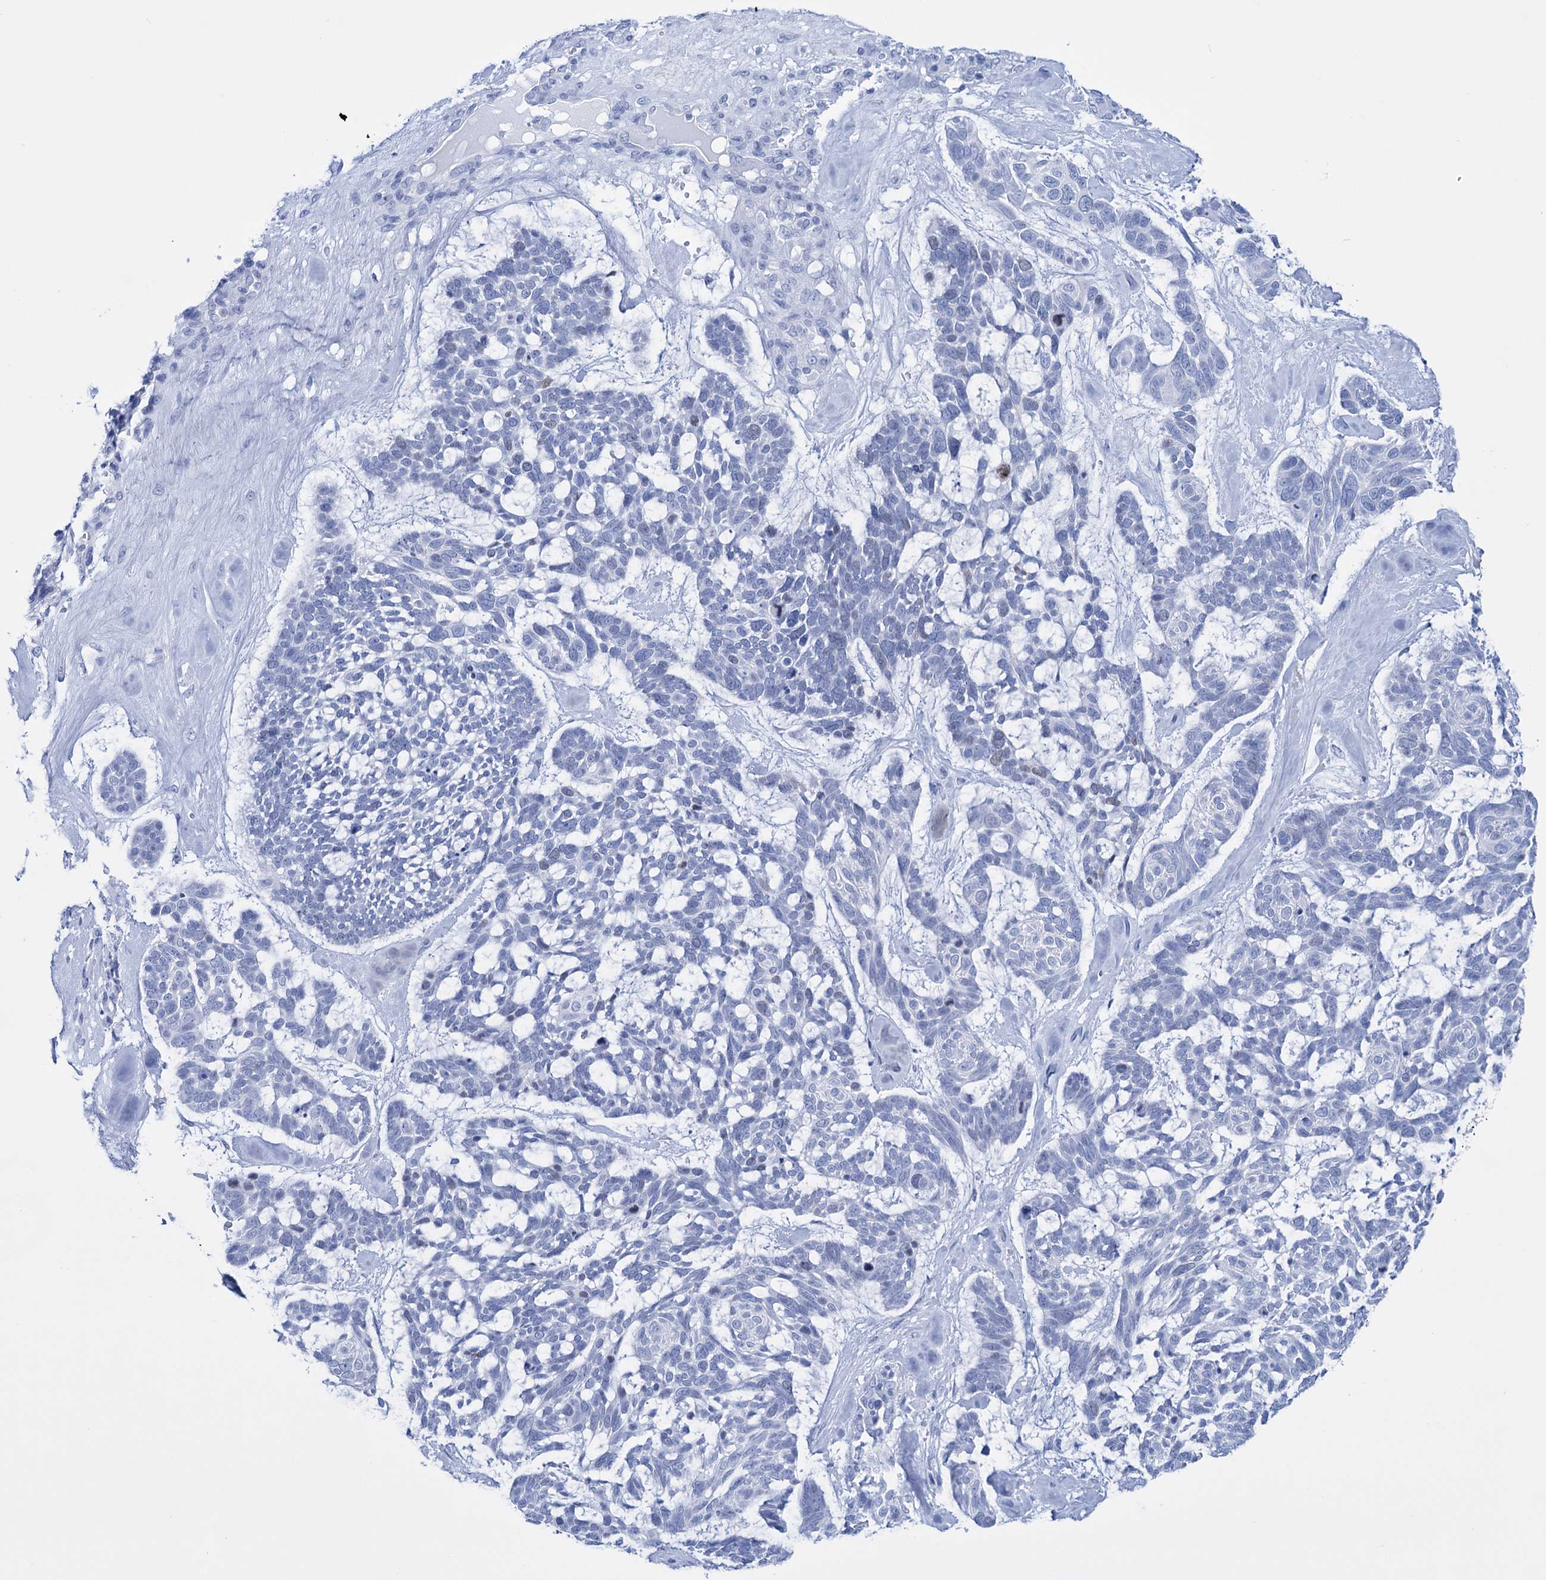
{"staining": {"intensity": "negative", "quantity": "none", "location": "none"}, "tissue": "skin cancer", "cell_type": "Tumor cells", "image_type": "cancer", "snomed": [{"axis": "morphology", "description": "Basal cell carcinoma"}, {"axis": "topography", "description": "Skin"}], "caption": "Micrograph shows no protein positivity in tumor cells of skin cancer (basal cell carcinoma) tissue.", "gene": "FBXW12", "patient": {"sex": "male", "age": 88}}